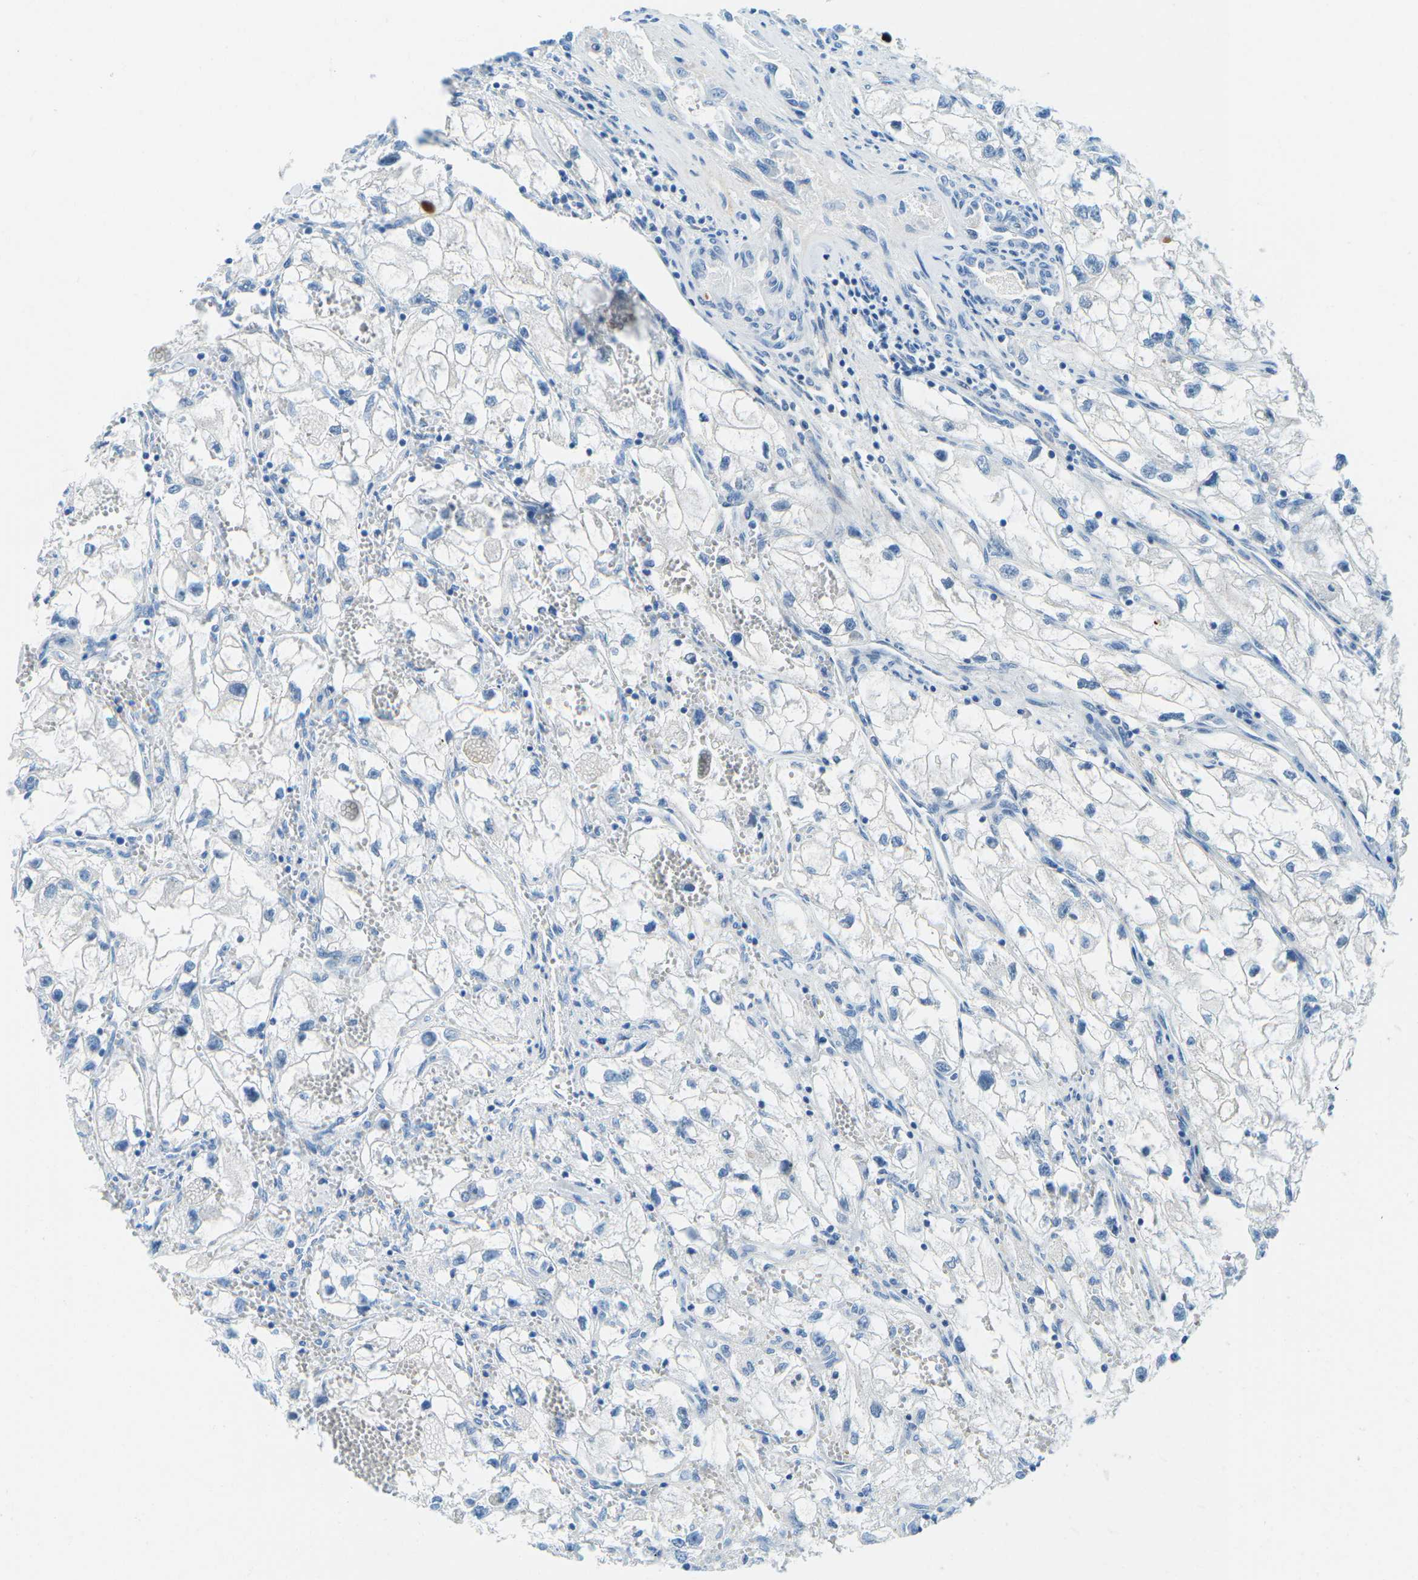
{"staining": {"intensity": "negative", "quantity": "none", "location": "none"}, "tissue": "renal cancer", "cell_type": "Tumor cells", "image_type": "cancer", "snomed": [{"axis": "morphology", "description": "Adenocarcinoma, NOS"}, {"axis": "topography", "description": "Kidney"}], "caption": "Renal cancer (adenocarcinoma) stained for a protein using IHC exhibits no expression tumor cells.", "gene": "CFB", "patient": {"sex": "female", "age": 70}}